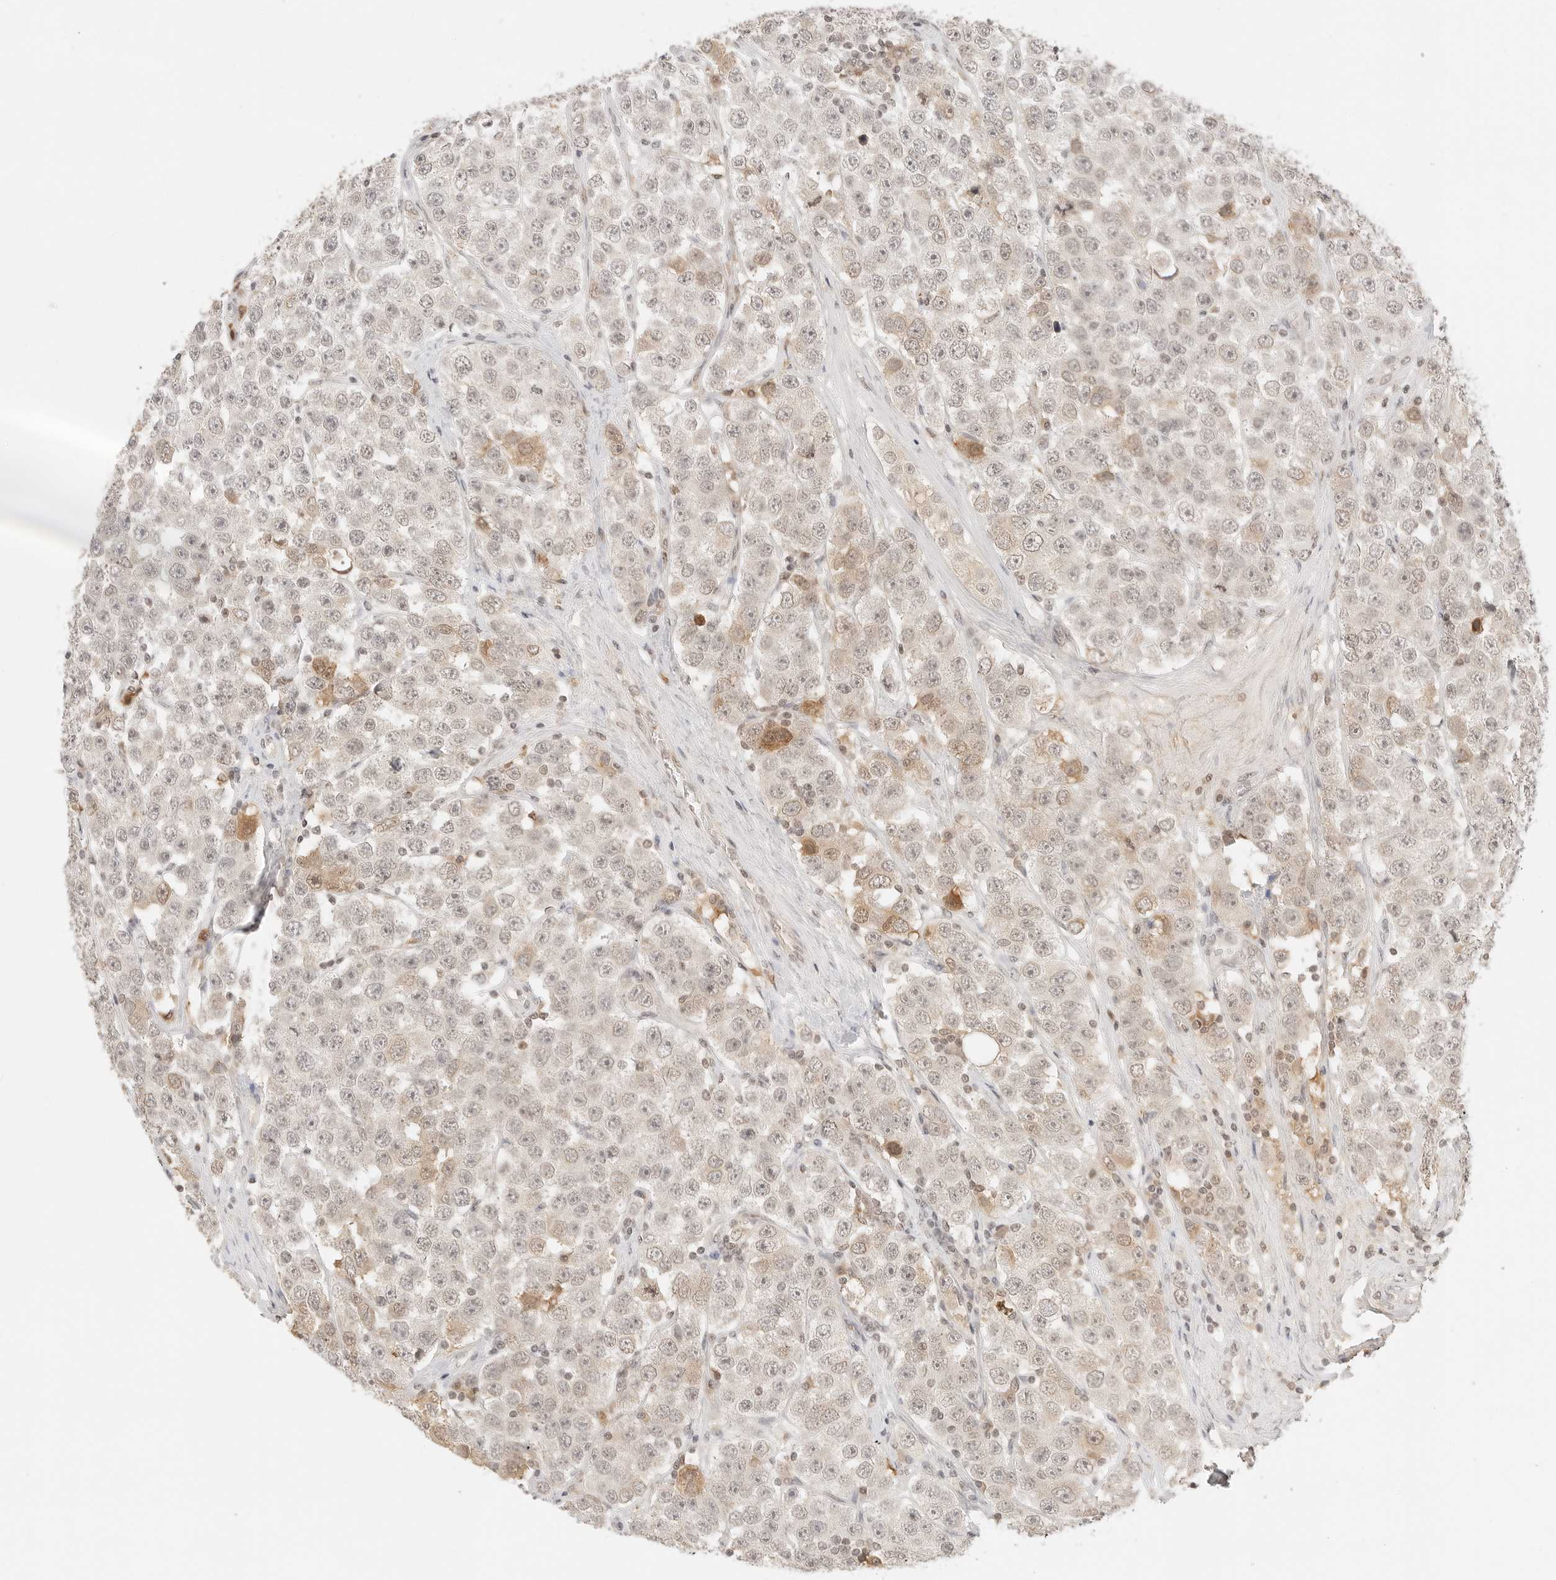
{"staining": {"intensity": "moderate", "quantity": "<25%", "location": "cytoplasmic/membranous"}, "tissue": "testis cancer", "cell_type": "Tumor cells", "image_type": "cancer", "snomed": [{"axis": "morphology", "description": "Seminoma, NOS"}, {"axis": "topography", "description": "Testis"}], "caption": "Moderate cytoplasmic/membranous staining is seen in about <25% of tumor cells in testis cancer.", "gene": "SEPTIN4", "patient": {"sex": "male", "age": 28}}